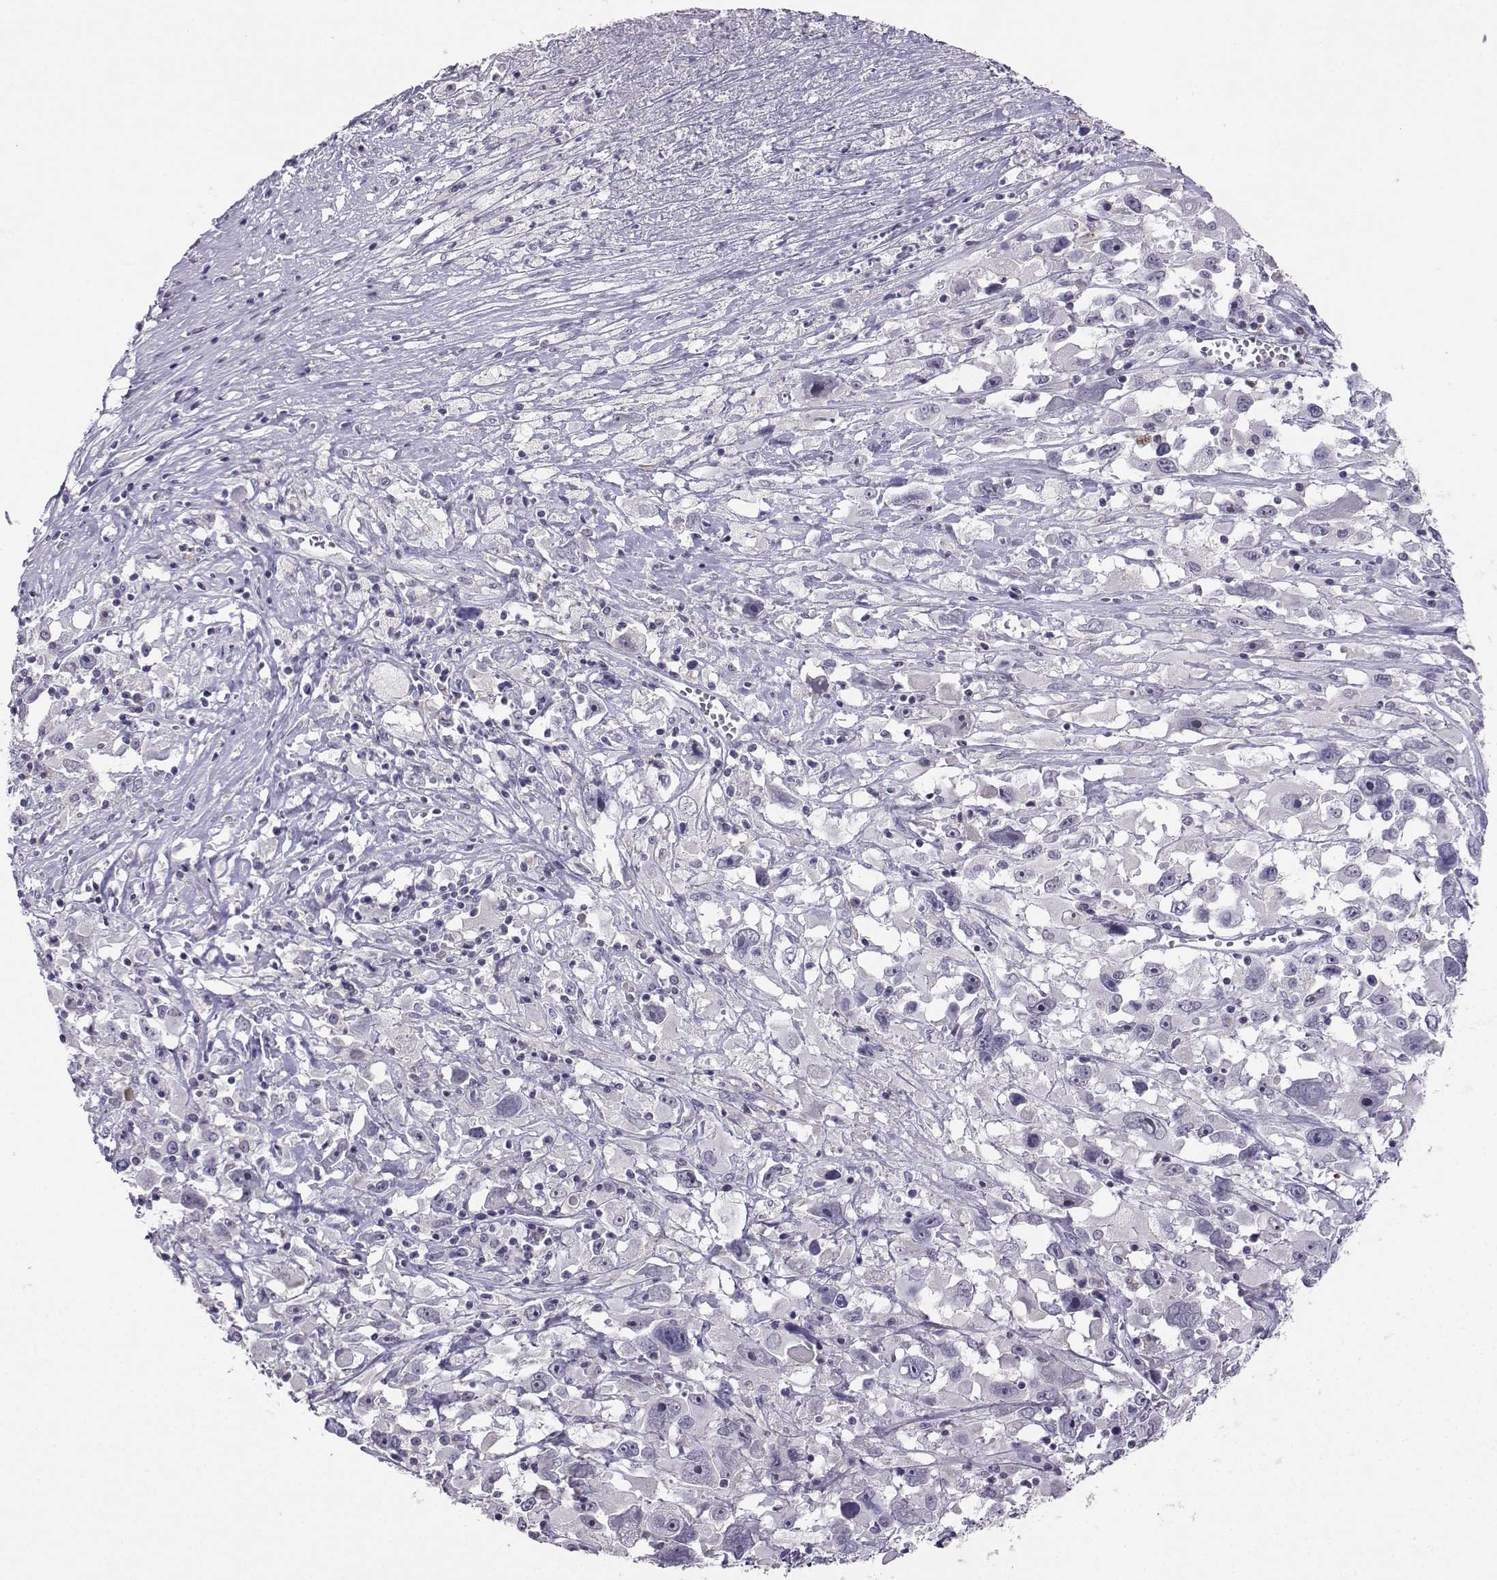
{"staining": {"intensity": "negative", "quantity": "none", "location": "none"}, "tissue": "melanoma", "cell_type": "Tumor cells", "image_type": "cancer", "snomed": [{"axis": "morphology", "description": "Malignant melanoma, Metastatic site"}, {"axis": "topography", "description": "Soft tissue"}], "caption": "IHC of malignant melanoma (metastatic site) displays no staining in tumor cells.", "gene": "TBR1", "patient": {"sex": "male", "age": 50}}